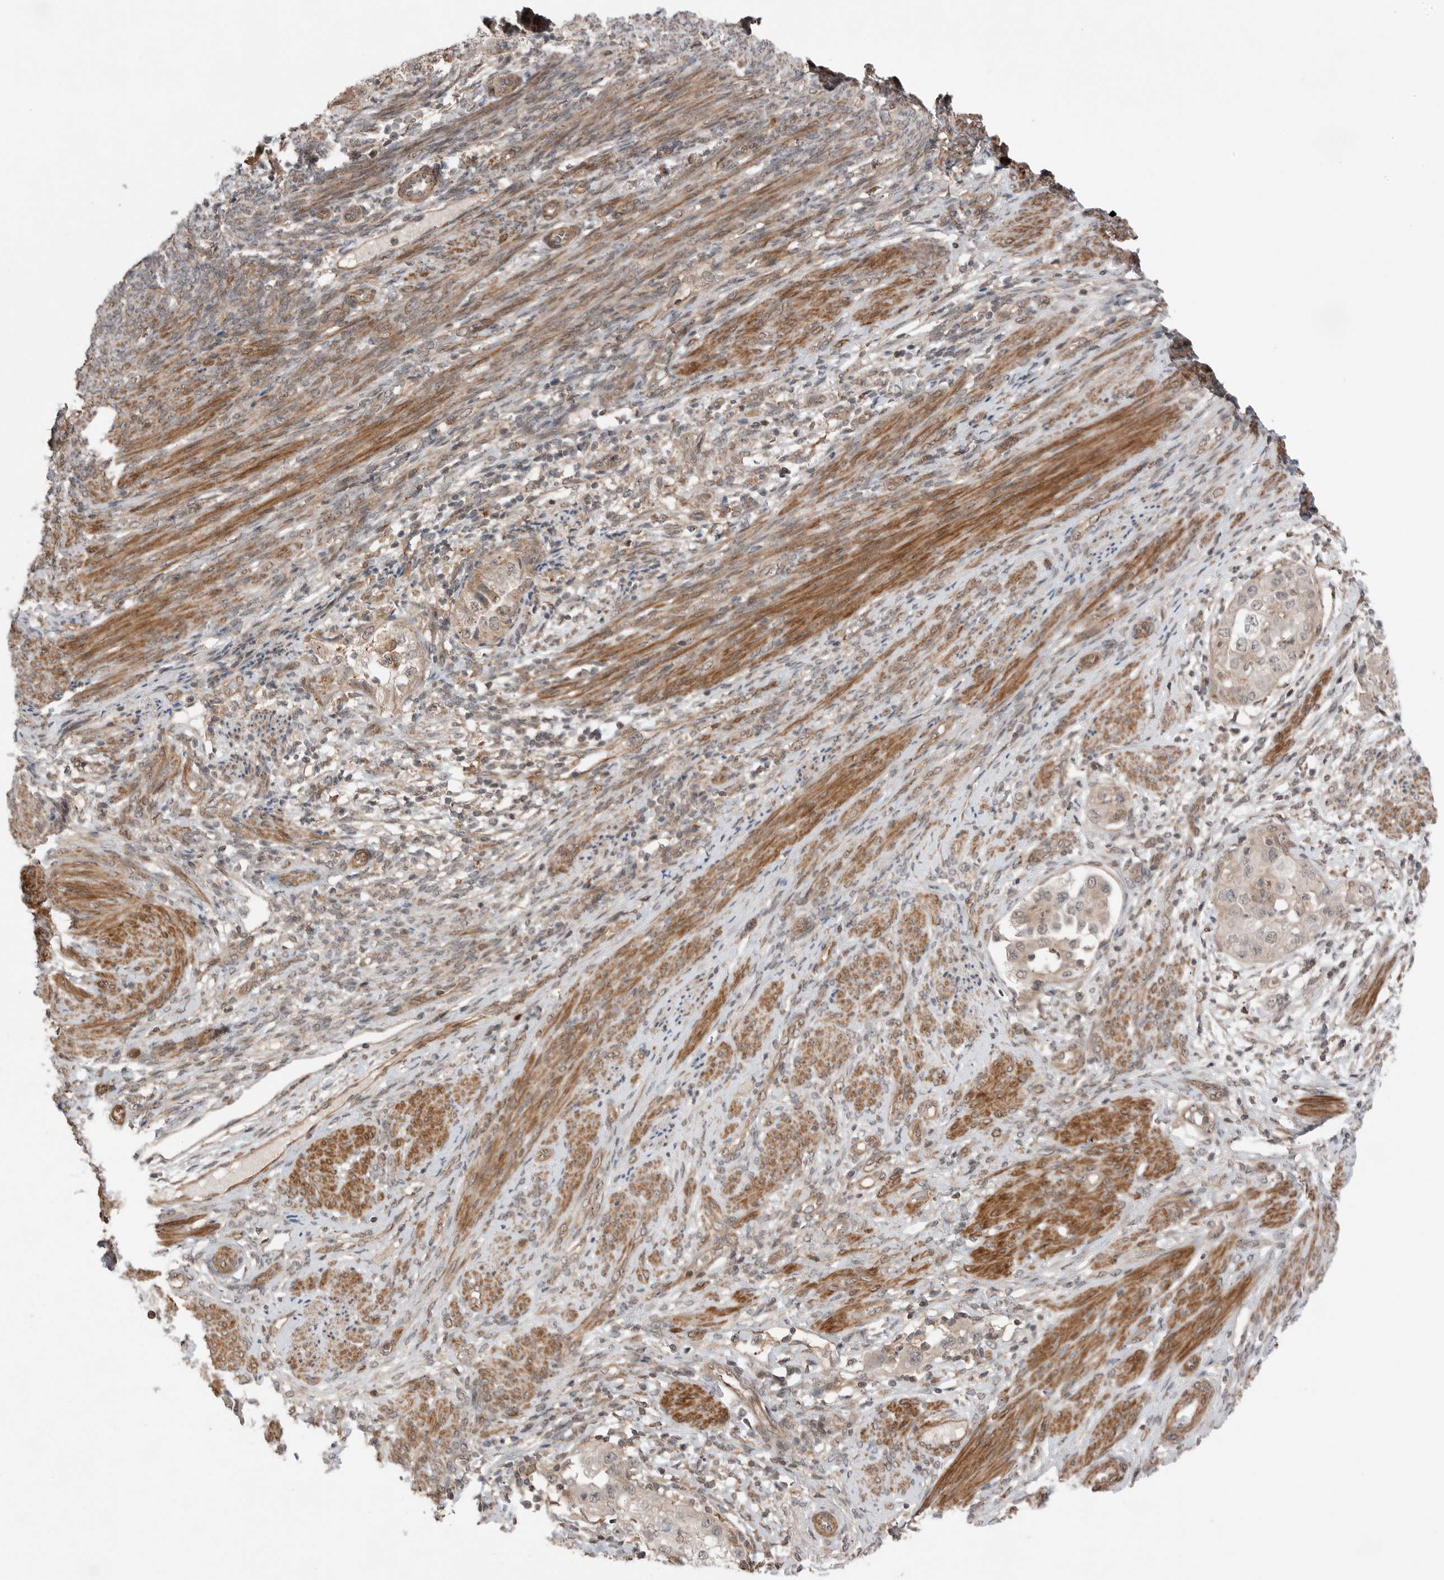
{"staining": {"intensity": "weak", "quantity": "25%-75%", "location": "cytoplasmic/membranous"}, "tissue": "endometrial cancer", "cell_type": "Tumor cells", "image_type": "cancer", "snomed": [{"axis": "morphology", "description": "Adenocarcinoma, NOS"}, {"axis": "topography", "description": "Endometrium"}], "caption": "There is low levels of weak cytoplasmic/membranous expression in tumor cells of endometrial cancer (adenocarcinoma), as demonstrated by immunohistochemical staining (brown color).", "gene": "PEAK1", "patient": {"sex": "female", "age": 85}}